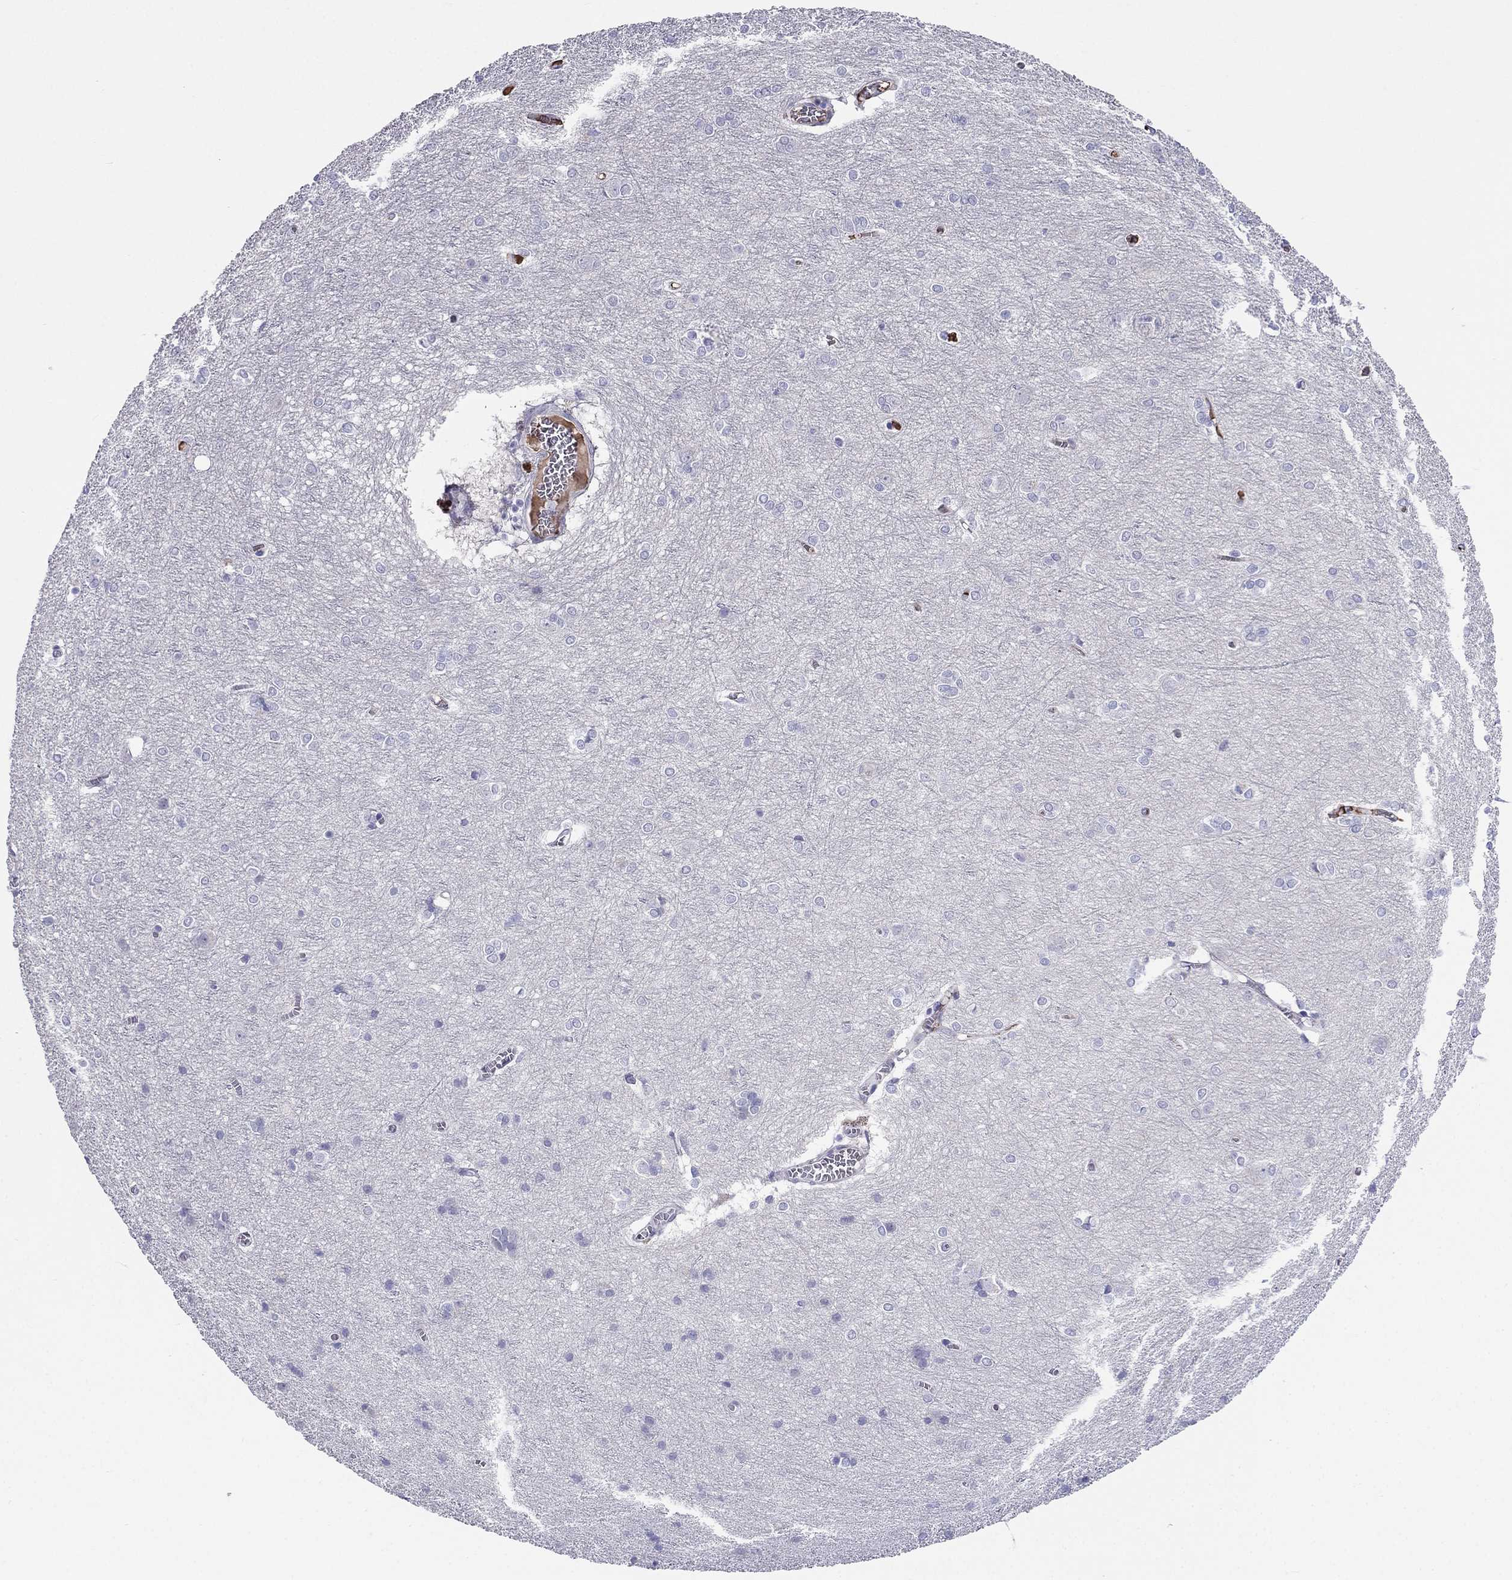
{"staining": {"intensity": "negative", "quantity": "none", "location": "none"}, "tissue": "cerebral cortex", "cell_type": "Endothelial cells", "image_type": "normal", "snomed": [{"axis": "morphology", "description": "Normal tissue, NOS"}, {"axis": "topography", "description": "Cerebral cortex"}], "caption": "The immunohistochemistry image has no significant positivity in endothelial cells of cerebral cortex. (Stains: DAB (3,3'-diaminobenzidine) immunohistochemistry with hematoxylin counter stain, Microscopy: brightfield microscopy at high magnification).", "gene": "TBC1D21", "patient": {"sex": "male", "age": 37}}